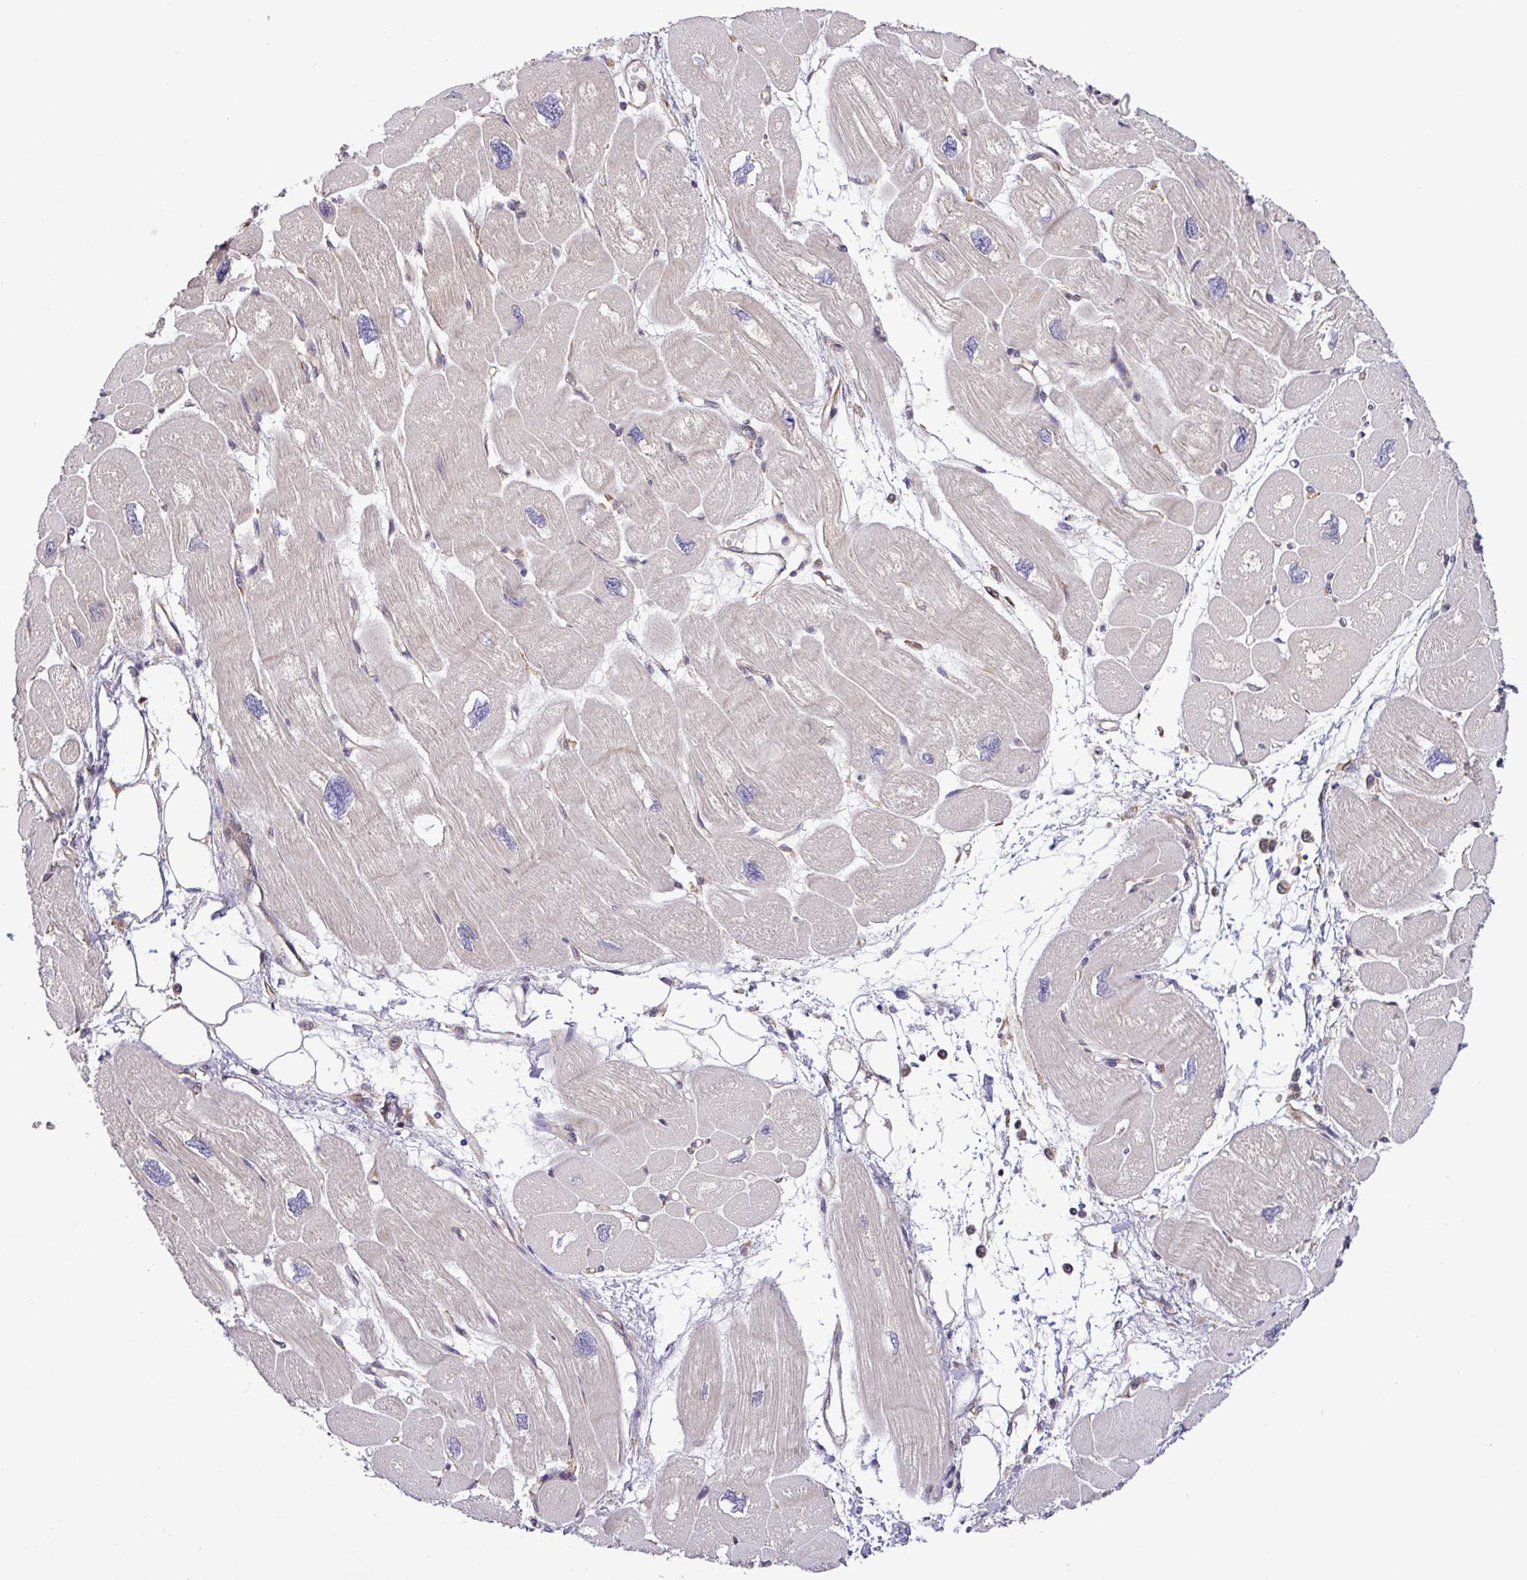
{"staining": {"intensity": "weak", "quantity": "25%-75%", "location": "cytoplasmic/membranous"}, "tissue": "heart muscle", "cell_type": "Cardiomyocytes", "image_type": "normal", "snomed": [{"axis": "morphology", "description": "Normal tissue, NOS"}, {"axis": "topography", "description": "Heart"}], "caption": "Heart muscle stained with a brown dye demonstrates weak cytoplasmic/membranous positive positivity in about 25%-75% of cardiomyocytes.", "gene": "MEGF6", "patient": {"sex": "male", "age": 42}}